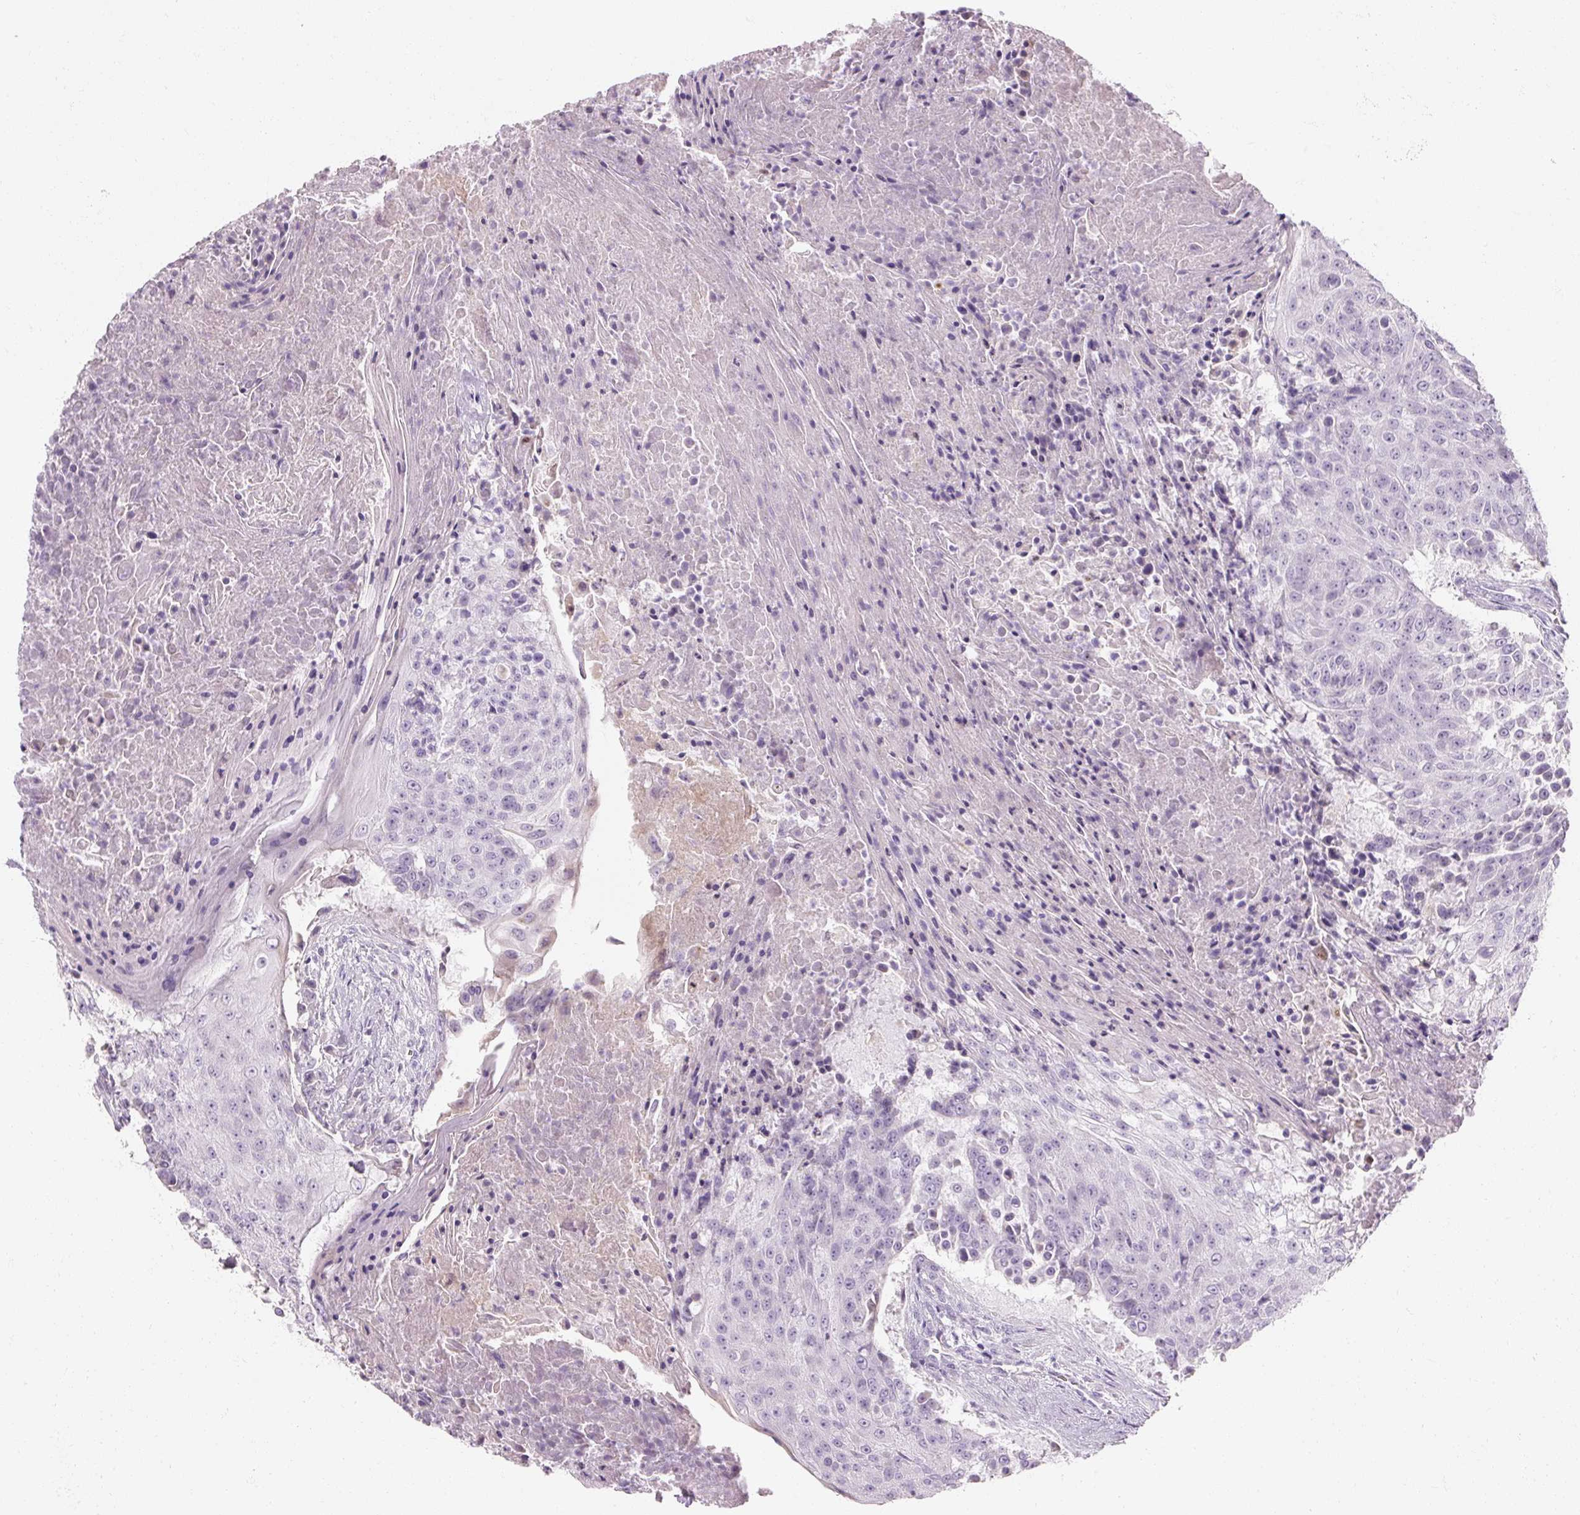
{"staining": {"intensity": "negative", "quantity": "none", "location": "none"}, "tissue": "urothelial cancer", "cell_type": "Tumor cells", "image_type": "cancer", "snomed": [{"axis": "morphology", "description": "Urothelial carcinoma, High grade"}, {"axis": "topography", "description": "Urinary bladder"}], "caption": "There is no significant positivity in tumor cells of high-grade urothelial carcinoma. (DAB (3,3'-diaminobenzidine) immunohistochemistry with hematoxylin counter stain).", "gene": "NFE2L3", "patient": {"sex": "female", "age": 63}}